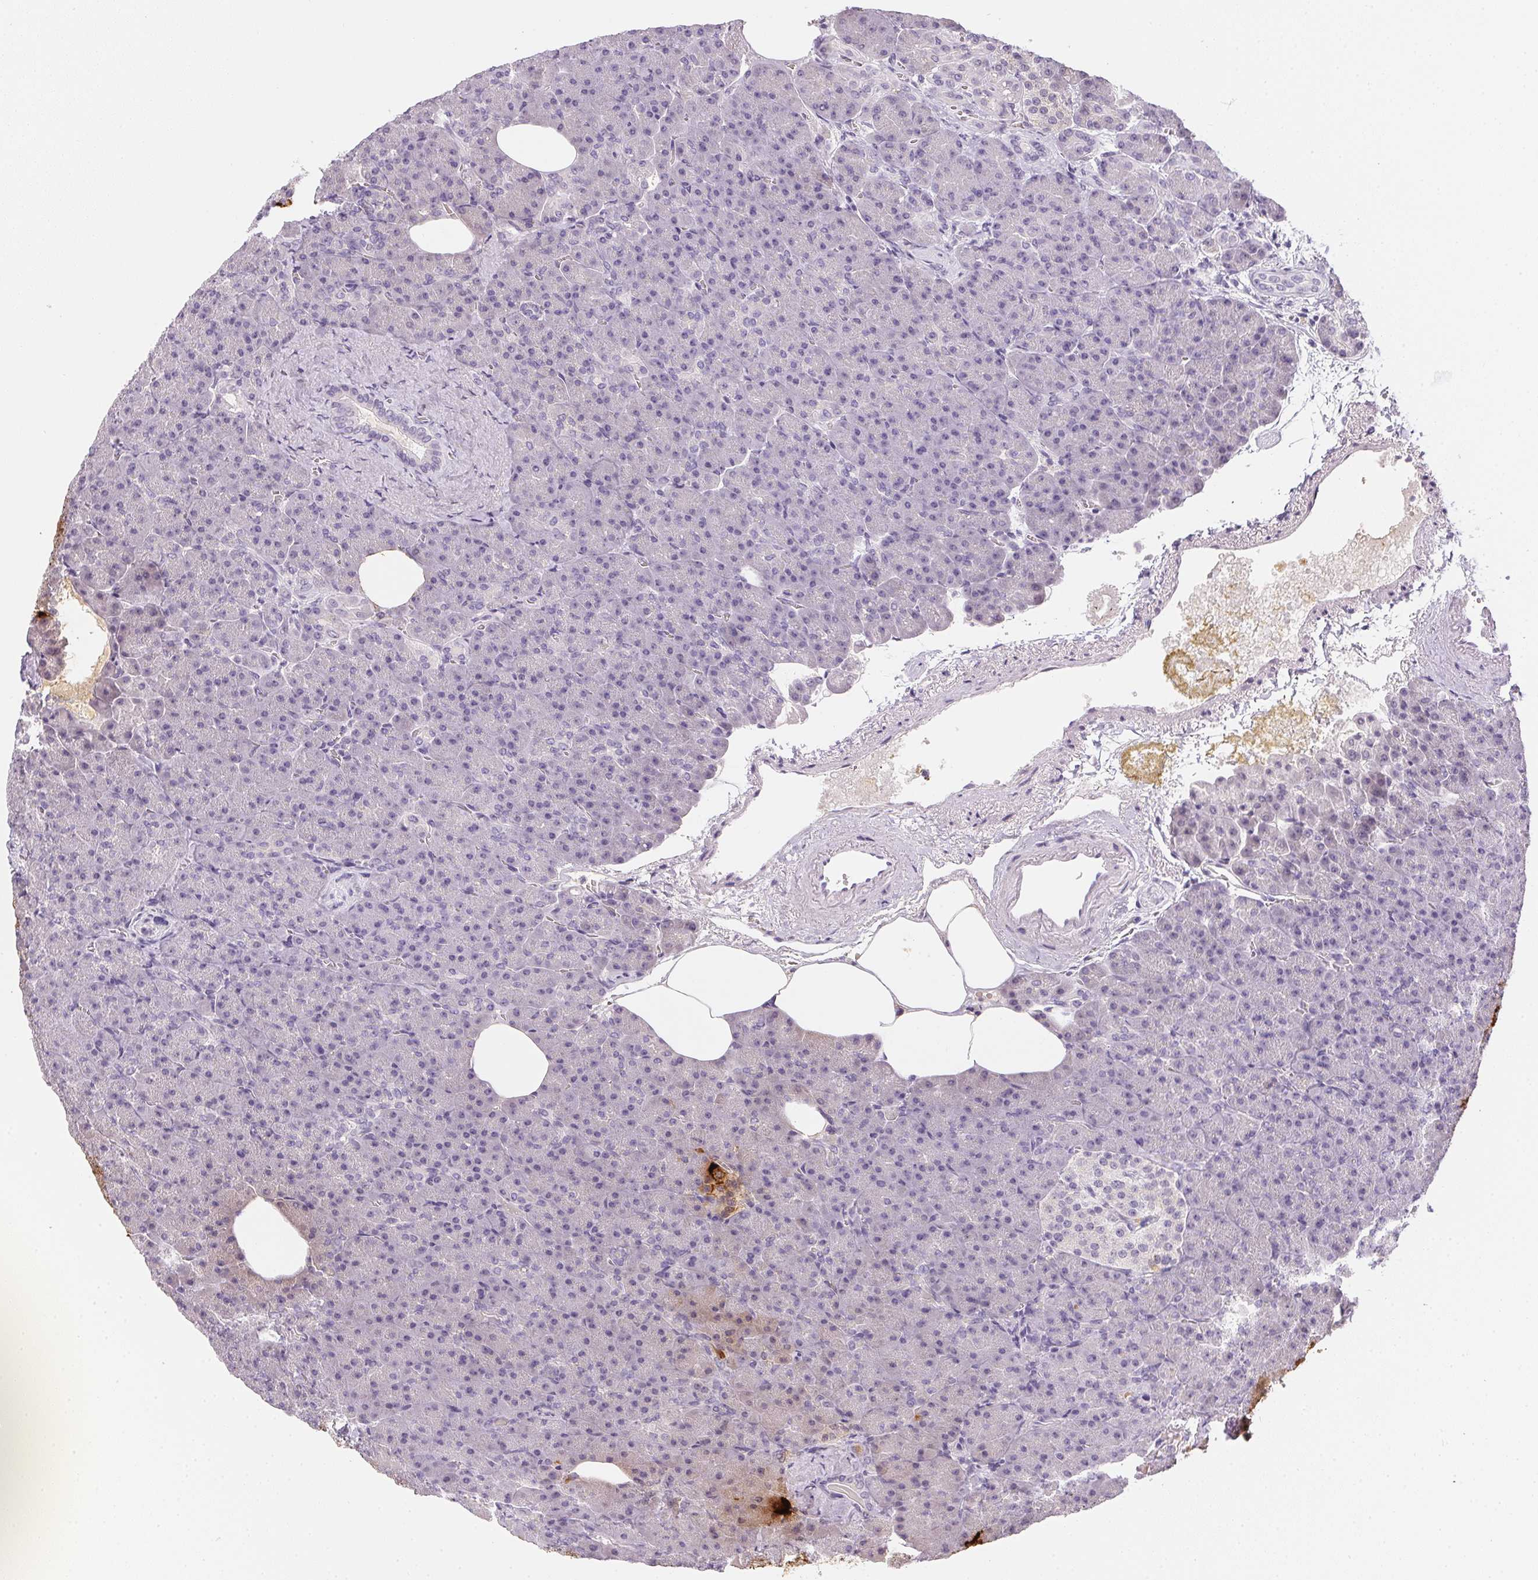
{"staining": {"intensity": "strong", "quantity": "<25%", "location": "cytoplasmic/membranous"}, "tissue": "pancreas", "cell_type": "Exocrine glandular cells", "image_type": "normal", "snomed": [{"axis": "morphology", "description": "Normal tissue, NOS"}, {"axis": "topography", "description": "Pancreas"}], "caption": "A brown stain shows strong cytoplasmic/membranous expression of a protein in exocrine glandular cells of benign human pancreas.", "gene": "PPY", "patient": {"sex": "female", "age": 74}}